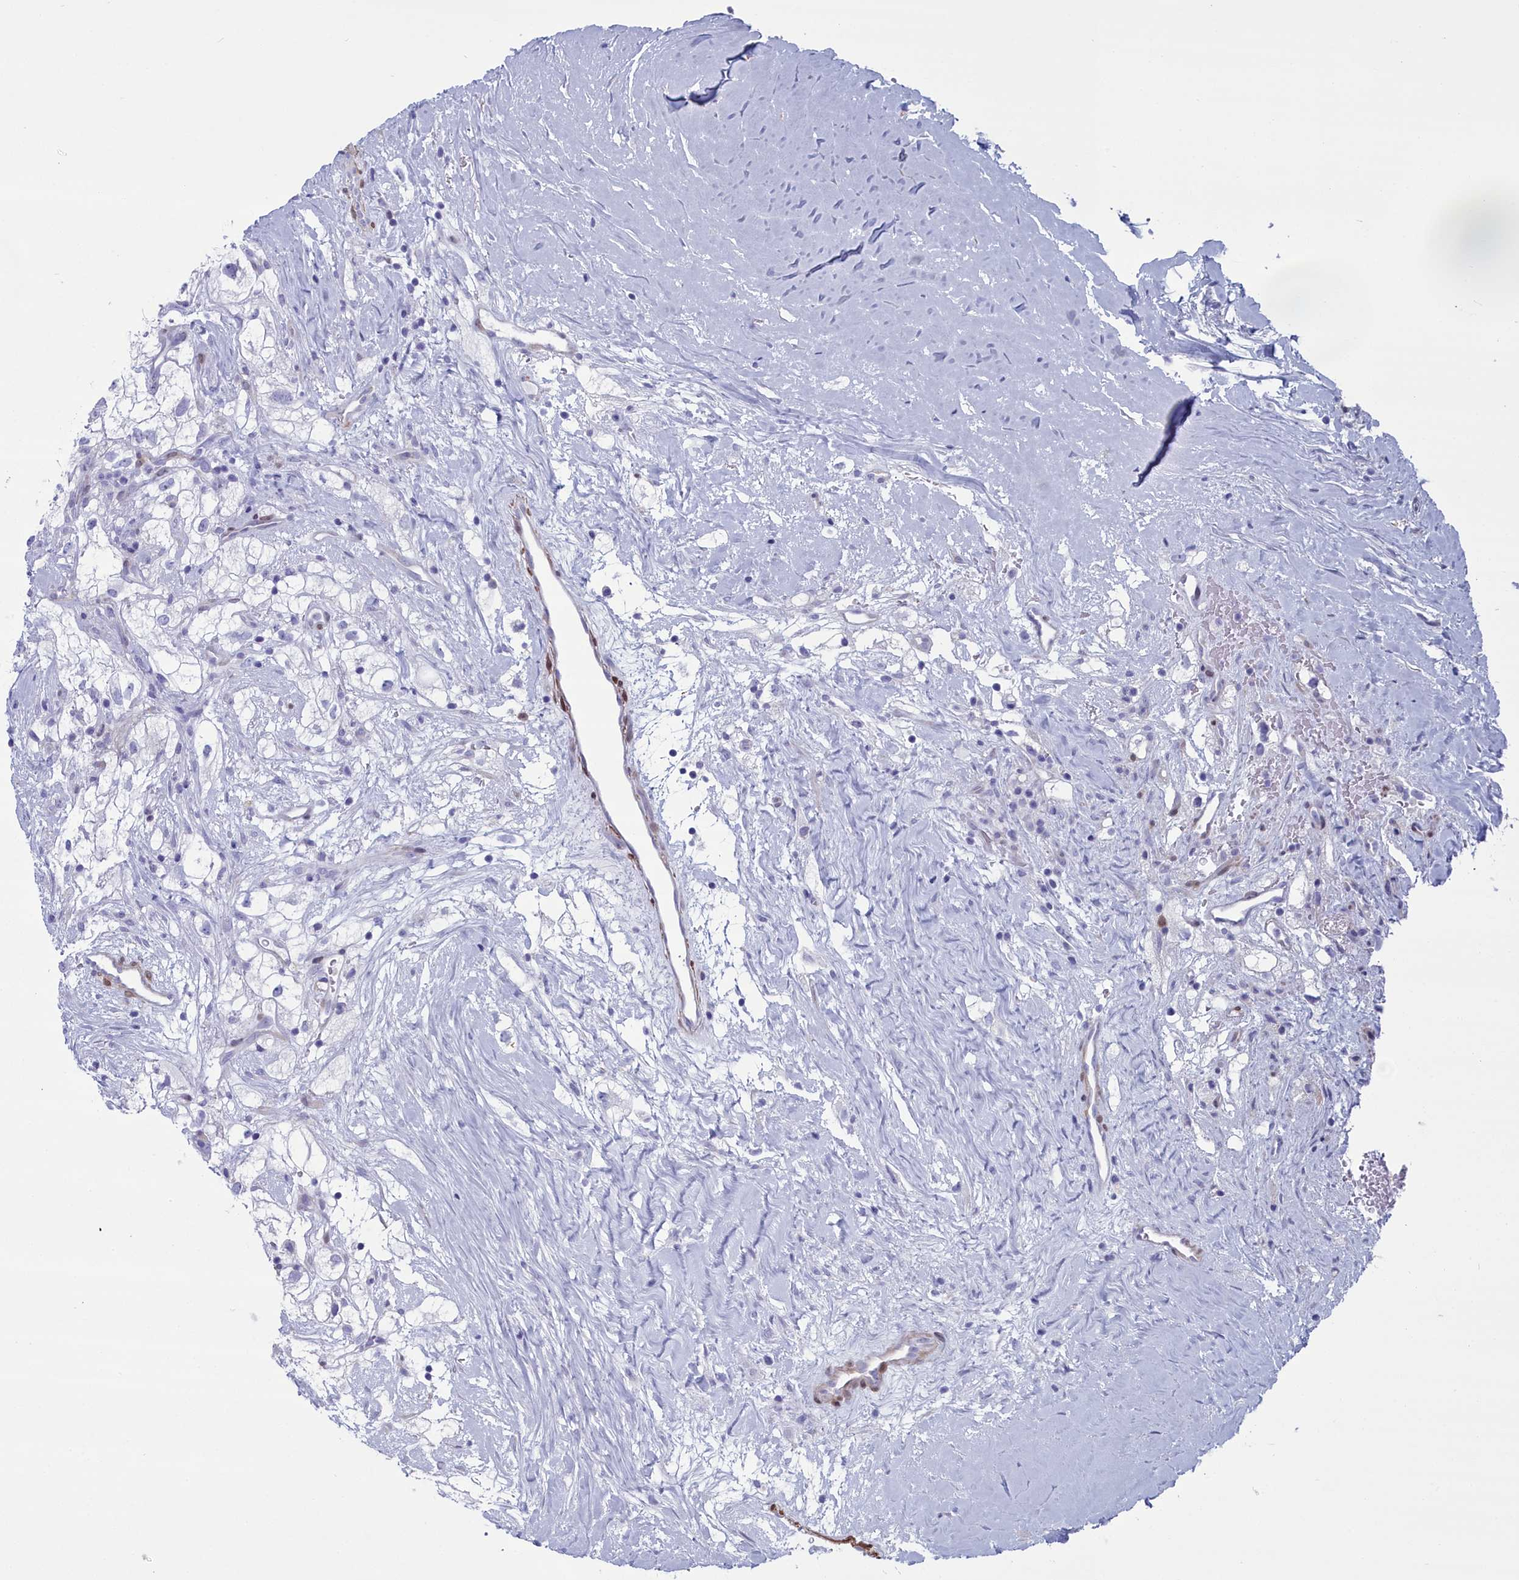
{"staining": {"intensity": "negative", "quantity": "none", "location": "none"}, "tissue": "renal cancer", "cell_type": "Tumor cells", "image_type": "cancer", "snomed": [{"axis": "morphology", "description": "Adenocarcinoma, NOS"}, {"axis": "topography", "description": "Kidney"}], "caption": "Photomicrograph shows no significant protein staining in tumor cells of renal adenocarcinoma. Nuclei are stained in blue.", "gene": "PPP1R14A", "patient": {"sex": "male", "age": 59}}